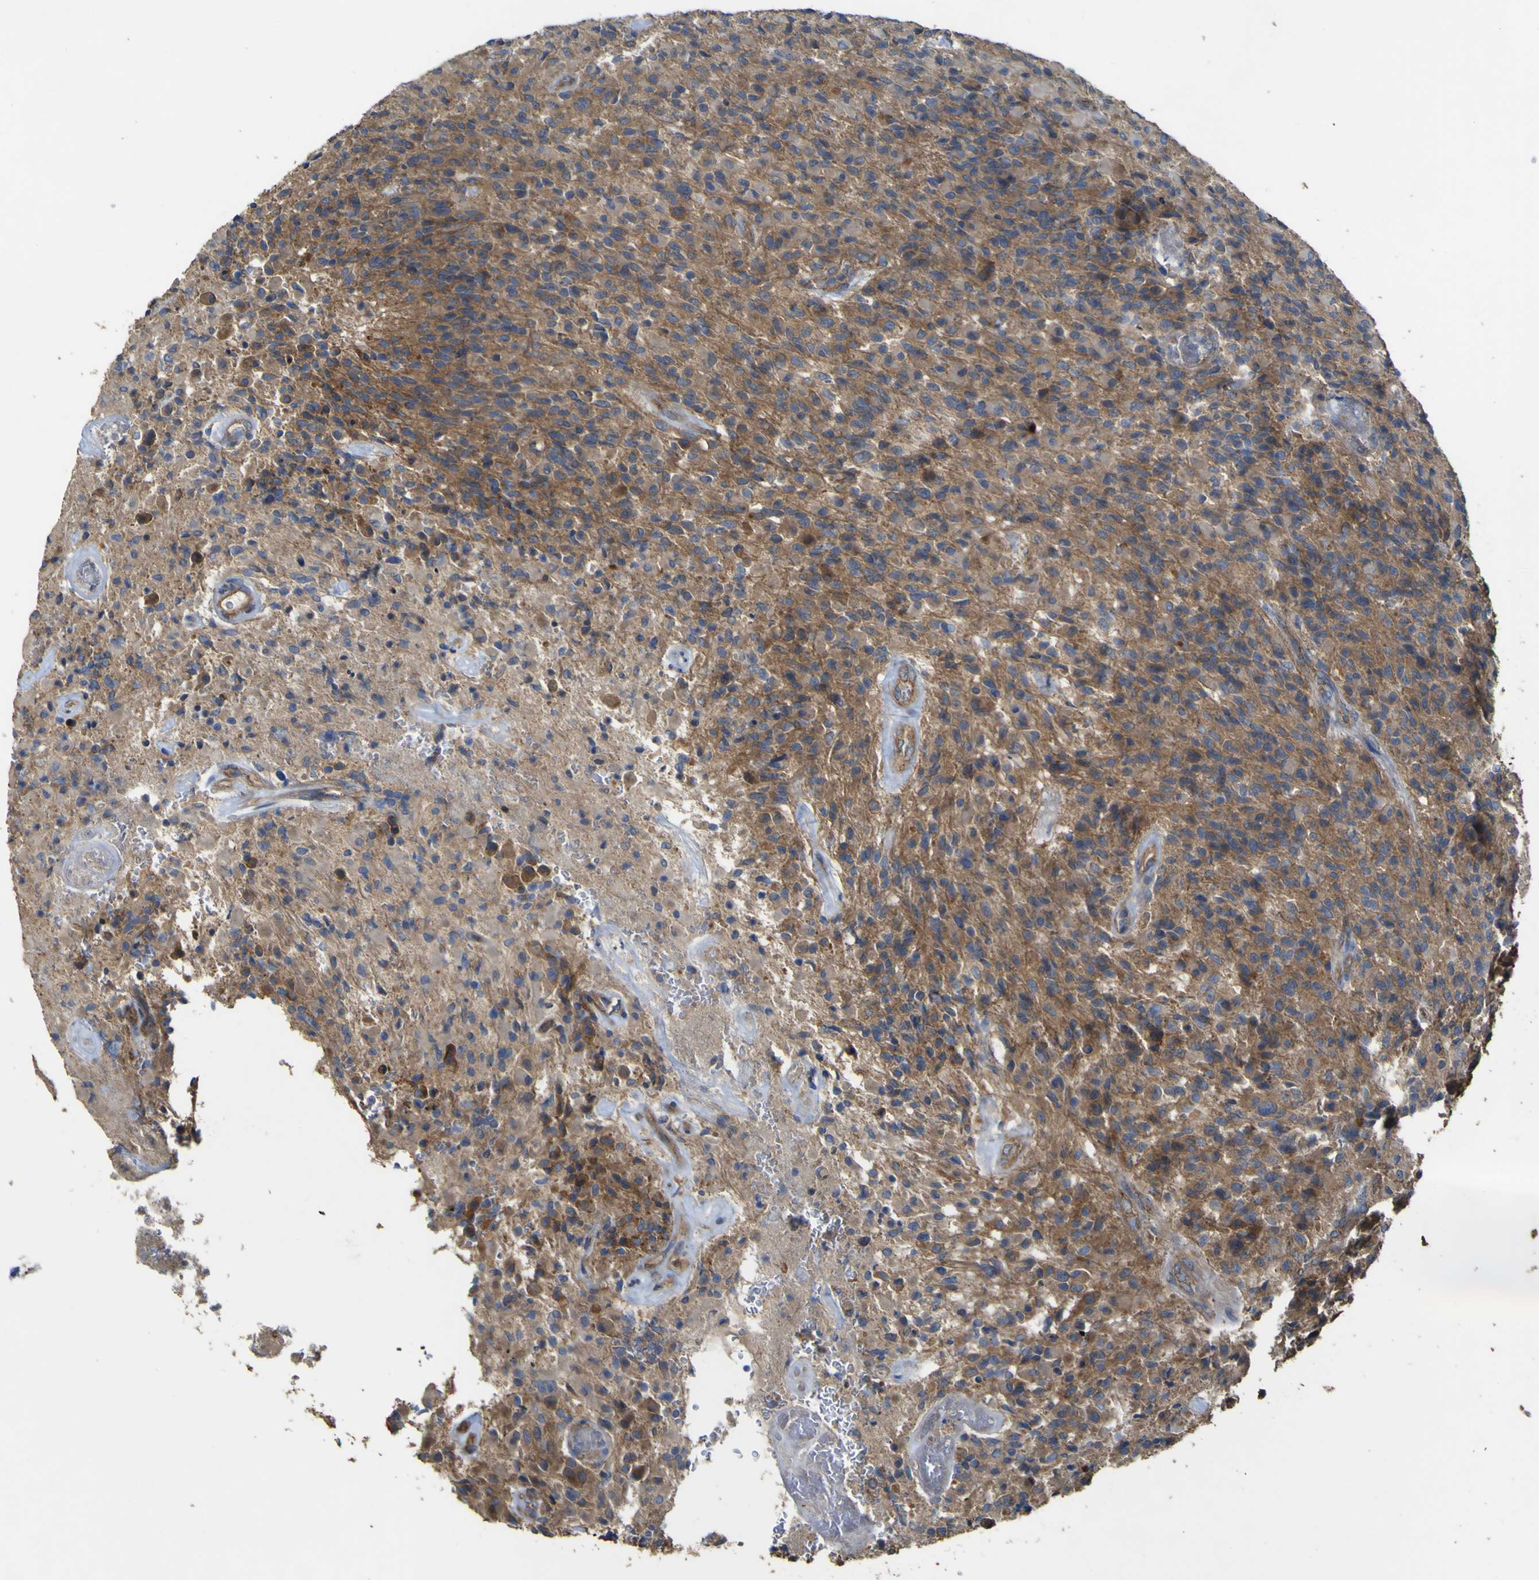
{"staining": {"intensity": "moderate", "quantity": ">75%", "location": "cytoplasmic/membranous"}, "tissue": "glioma", "cell_type": "Tumor cells", "image_type": "cancer", "snomed": [{"axis": "morphology", "description": "Glioma, malignant, Low grade"}, {"axis": "topography", "description": "Brain"}], "caption": "Malignant low-grade glioma was stained to show a protein in brown. There is medium levels of moderate cytoplasmic/membranous positivity in approximately >75% of tumor cells.", "gene": "TNFSF15", "patient": {"sex": "female", "age": 15}}